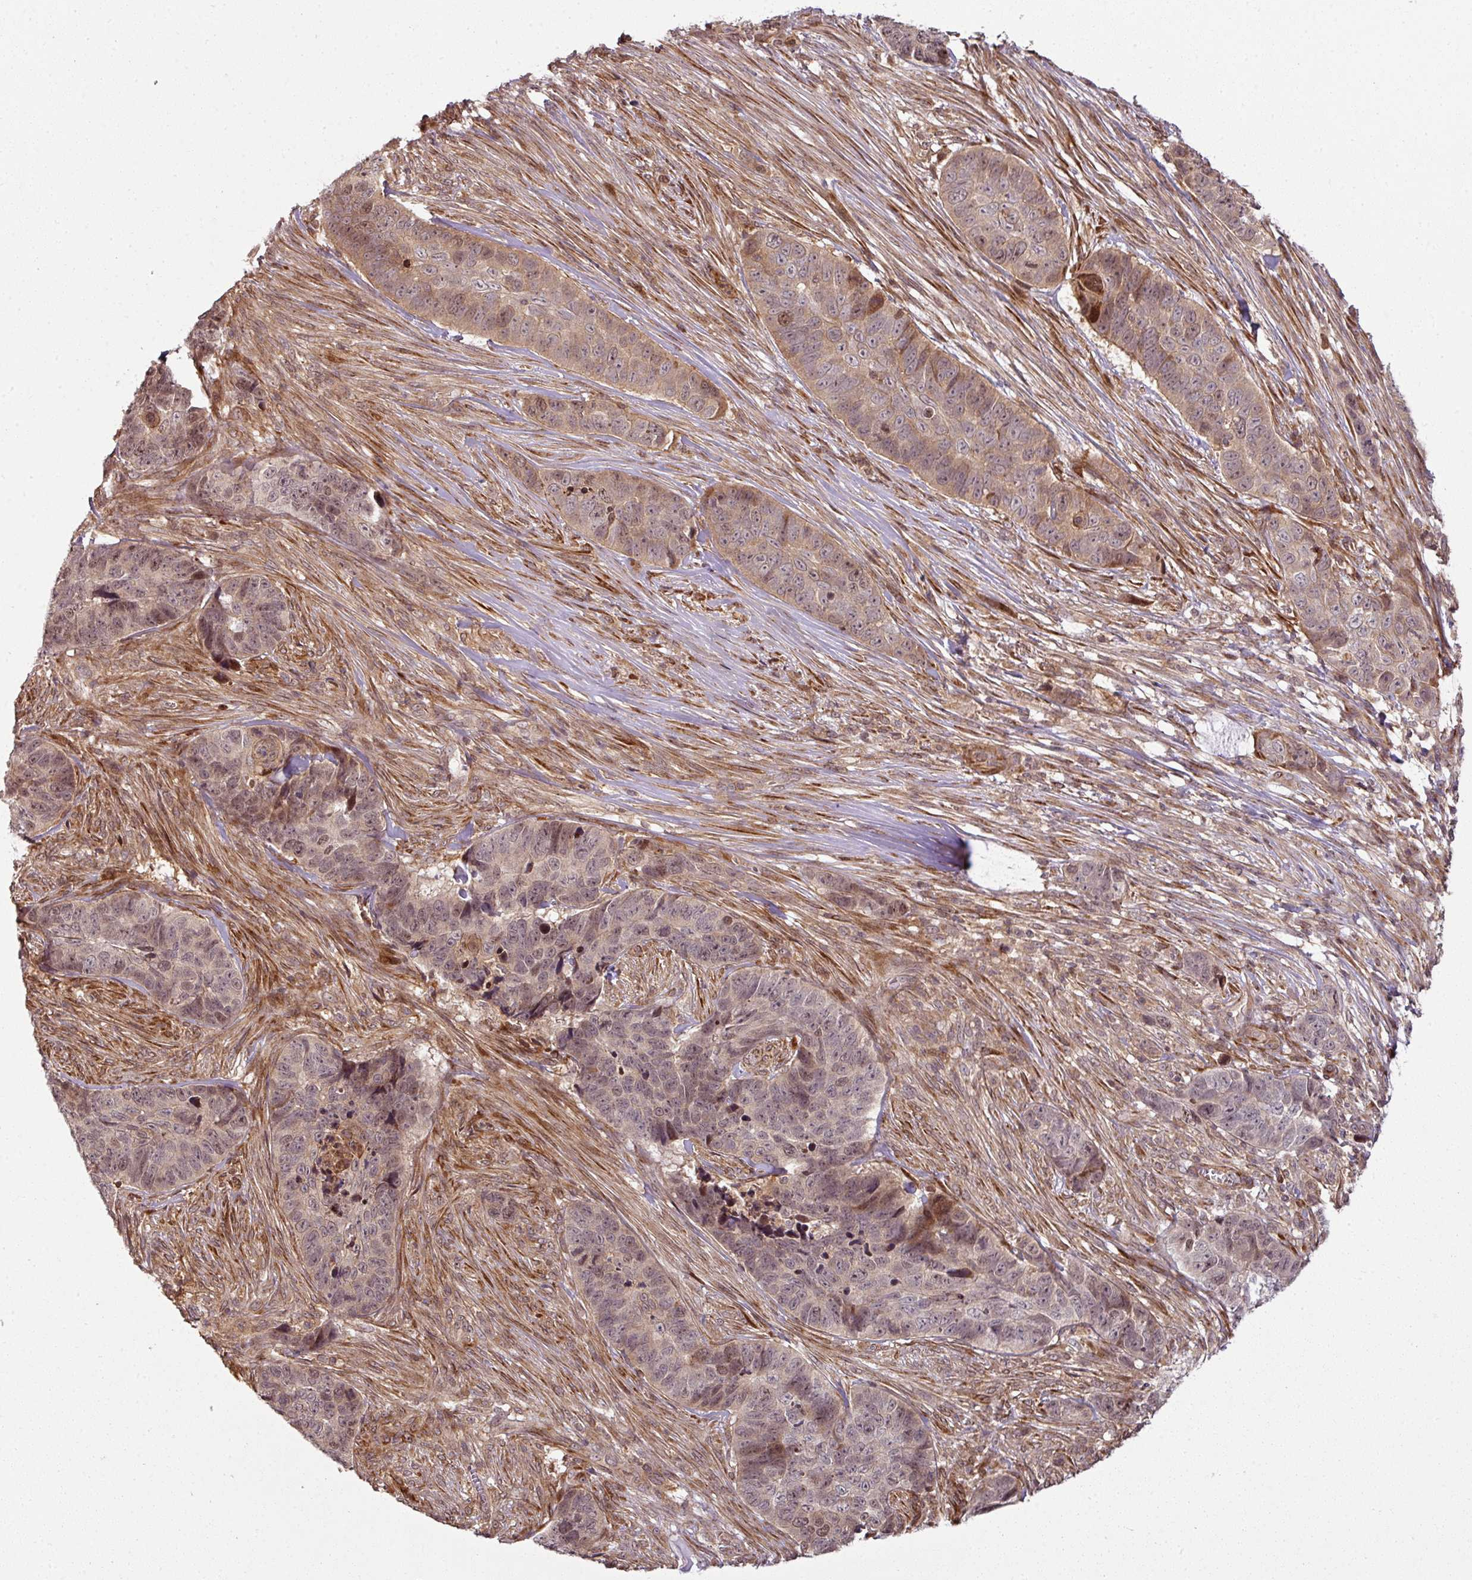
{"staining": {"intensity": "weak", "quantity": ">75%", "location": "nuclear"}, "tissue": "skin cancer", "cell_type": "Tumor cells", "image_type": "cancer", "snomed": [{"axis": "morphology", "description": "Basal cell carcinoma"}, {"axis": "topography", "description": "Skin"}], "caption": "Immunohistochemical staining of skin cancer reveals low levels of weak nuclear positivity in approximately >75% of tumor cells.", "gene": "ATAT1", "patient": {"sex": "female", "age": 82}}